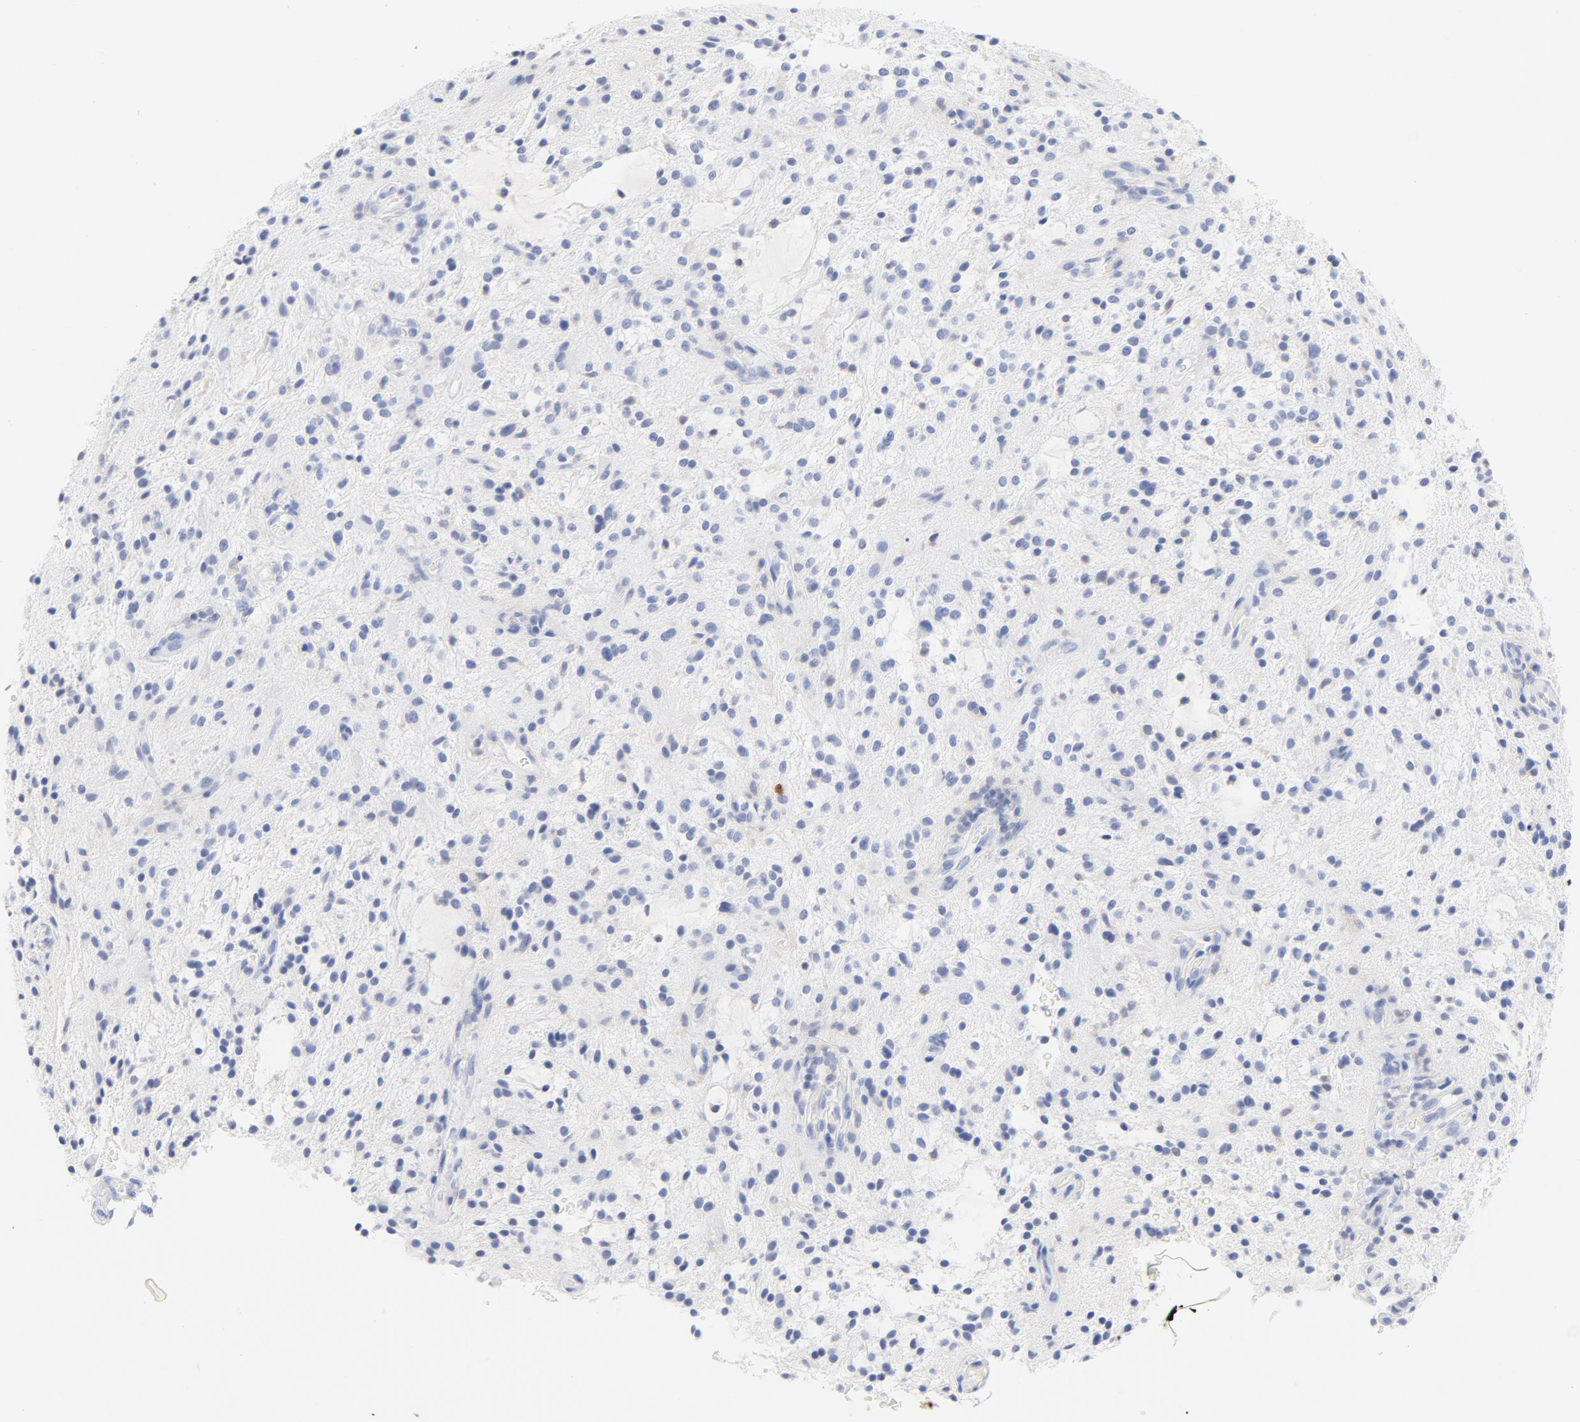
{"staining": {"intensity": "negative", "quantity": "none", "location": "none"}, "tissue": "glioma", "cell_type": "Tumor cells", "image_type": "cancer", "snomed": [{"axis": "morphology", "description": "Glioma, malignant, NOS"}, {"axis": "topography", "description": "Cerebellum"}], "caption": "Tumor cells are negative for brown protein staining in glioma.", "gene": "CDC20", "patient": {"sex": "female", "age": 10}}